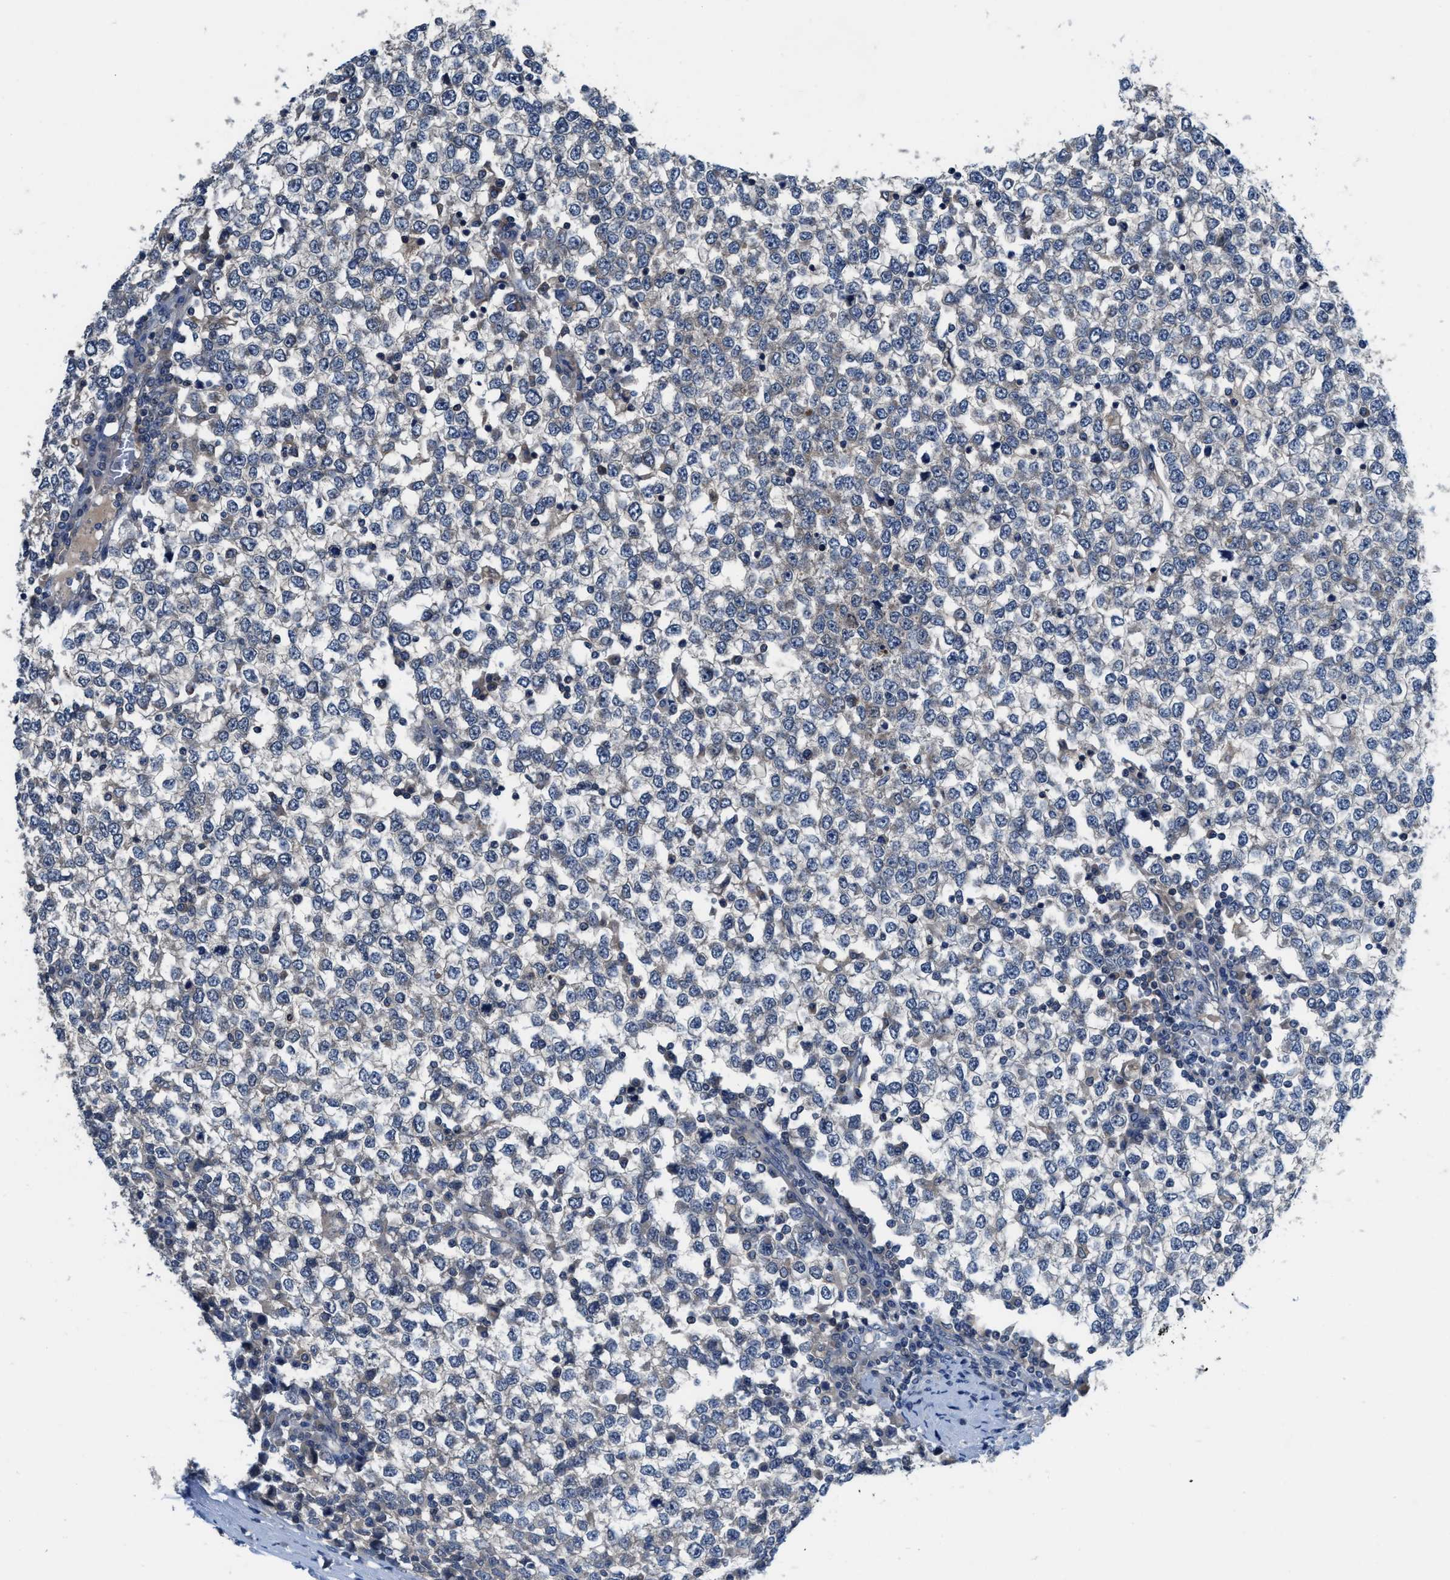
{"staining": {"intensity": "weak", "quantity": "<25%", "location": "cytoplasmic/membranous"}, "tissue": "testis cancer", "cell_type": "Tumor cells", "image_type": "cancer", "snomed": [{"axis": "morphology", "description": "Seminoma, NOS"}, {"axis": "topography", "description": "Testis"}], "caption": "The image displays no significant expression in tumor cells of testis cancer (seminoma). (Stains: DAB IHC with hematoxylin counter stain, Microscopy: brightfield microscopy at high magnification).", "gene": "NUDT5", "patient": {"sex": "male", "age": 65}}